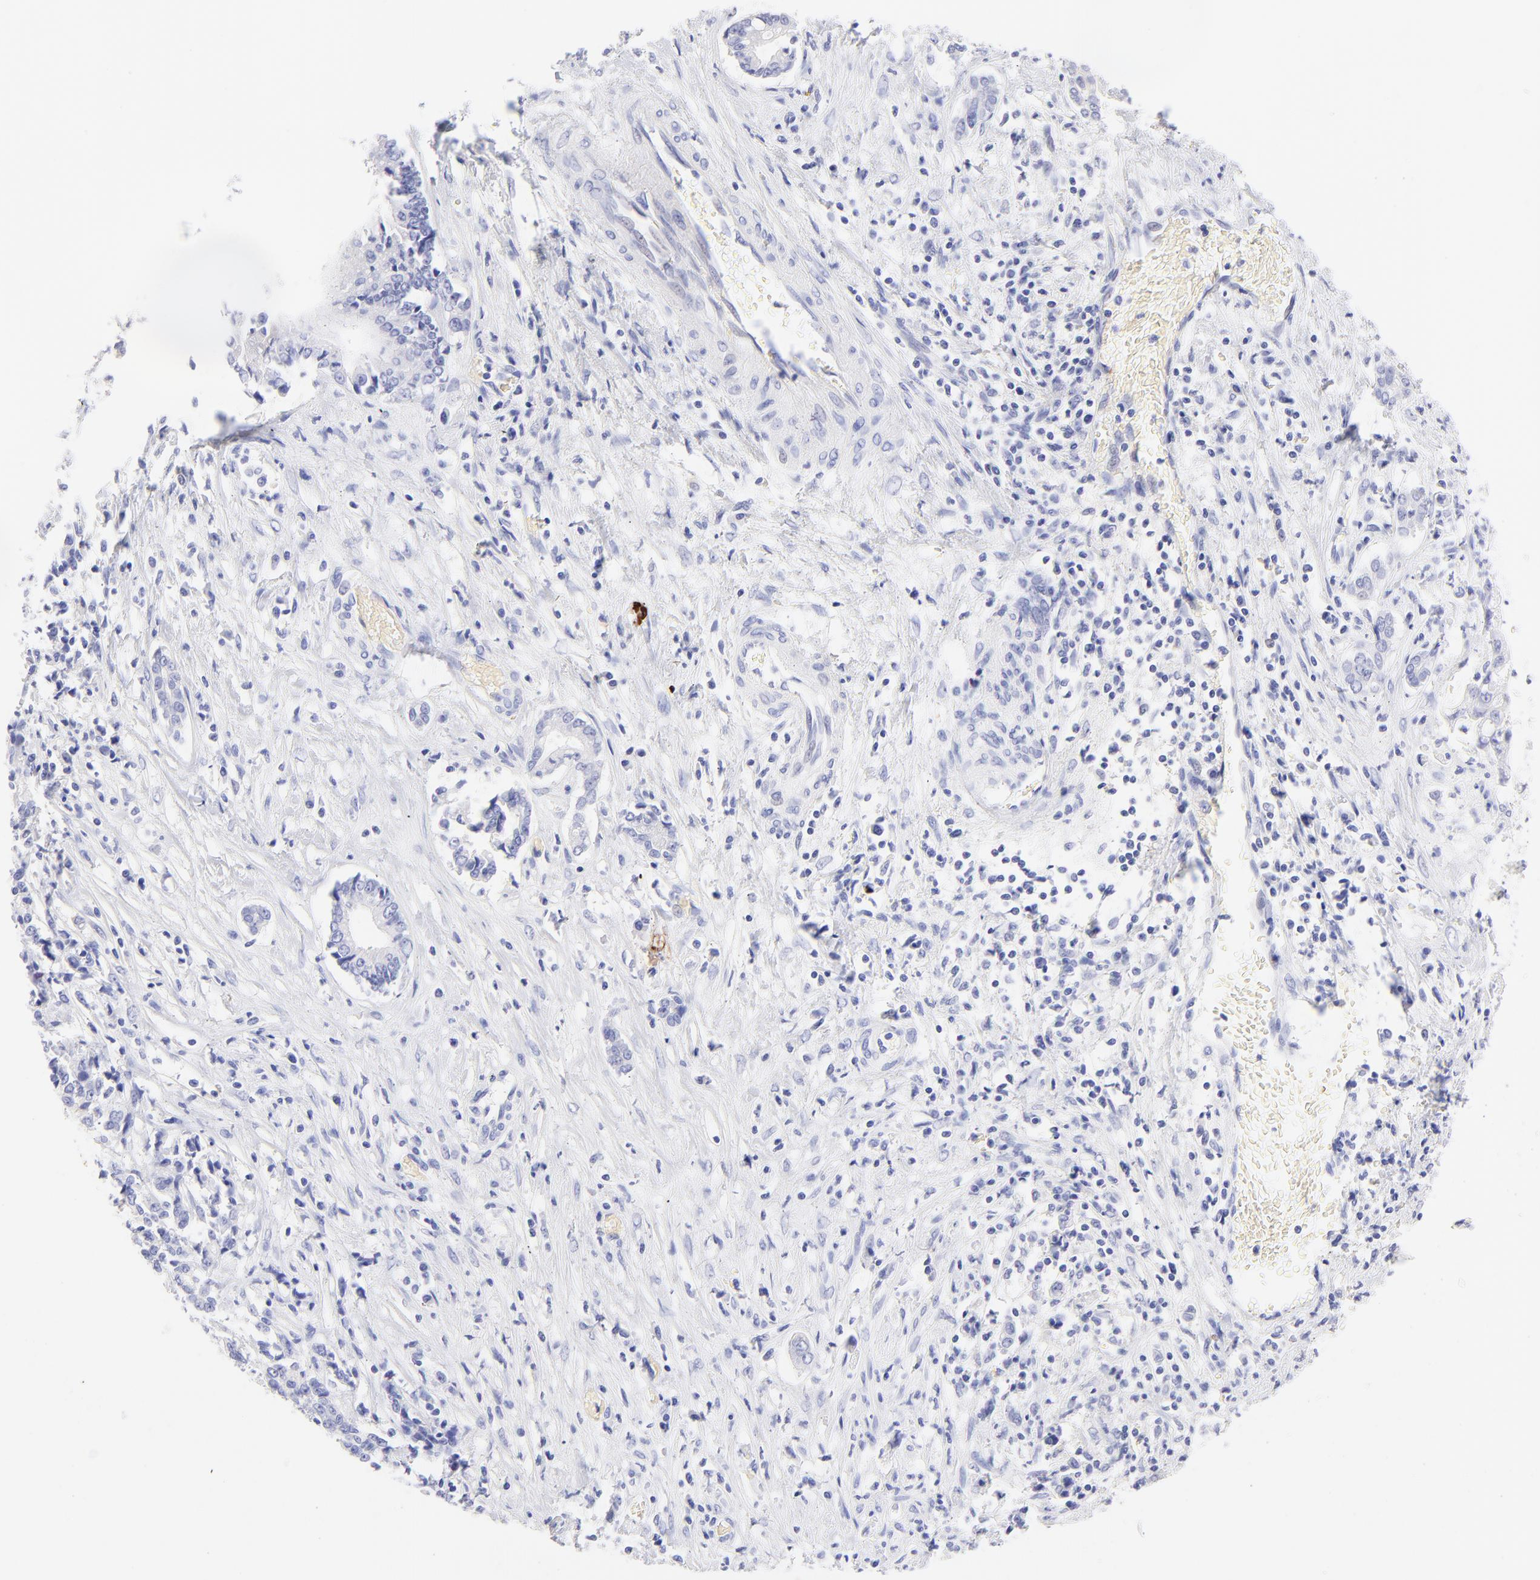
{"staining": {"intensity": "negative", "quantity": "none", "location": "none"}, "tissue": "liver cancer", "cell_type": "Tumor cells", "image_type": "cancer", "snomed": [{"axis": "morphology", "description": "Cholangiocarcinoma"}, {"axis": "topography", "description": "Liver"}], "caption": "IHC photomicrograph of neoplastic tissue: human liver cancer (cholangiocarcinoma) stained with DAB (3,3'-diaminobenzidine) reveals no significant protein expression in tumor cells.", "gene": "FRMPD3", "patient": {"sex": "male", "age": 57}}